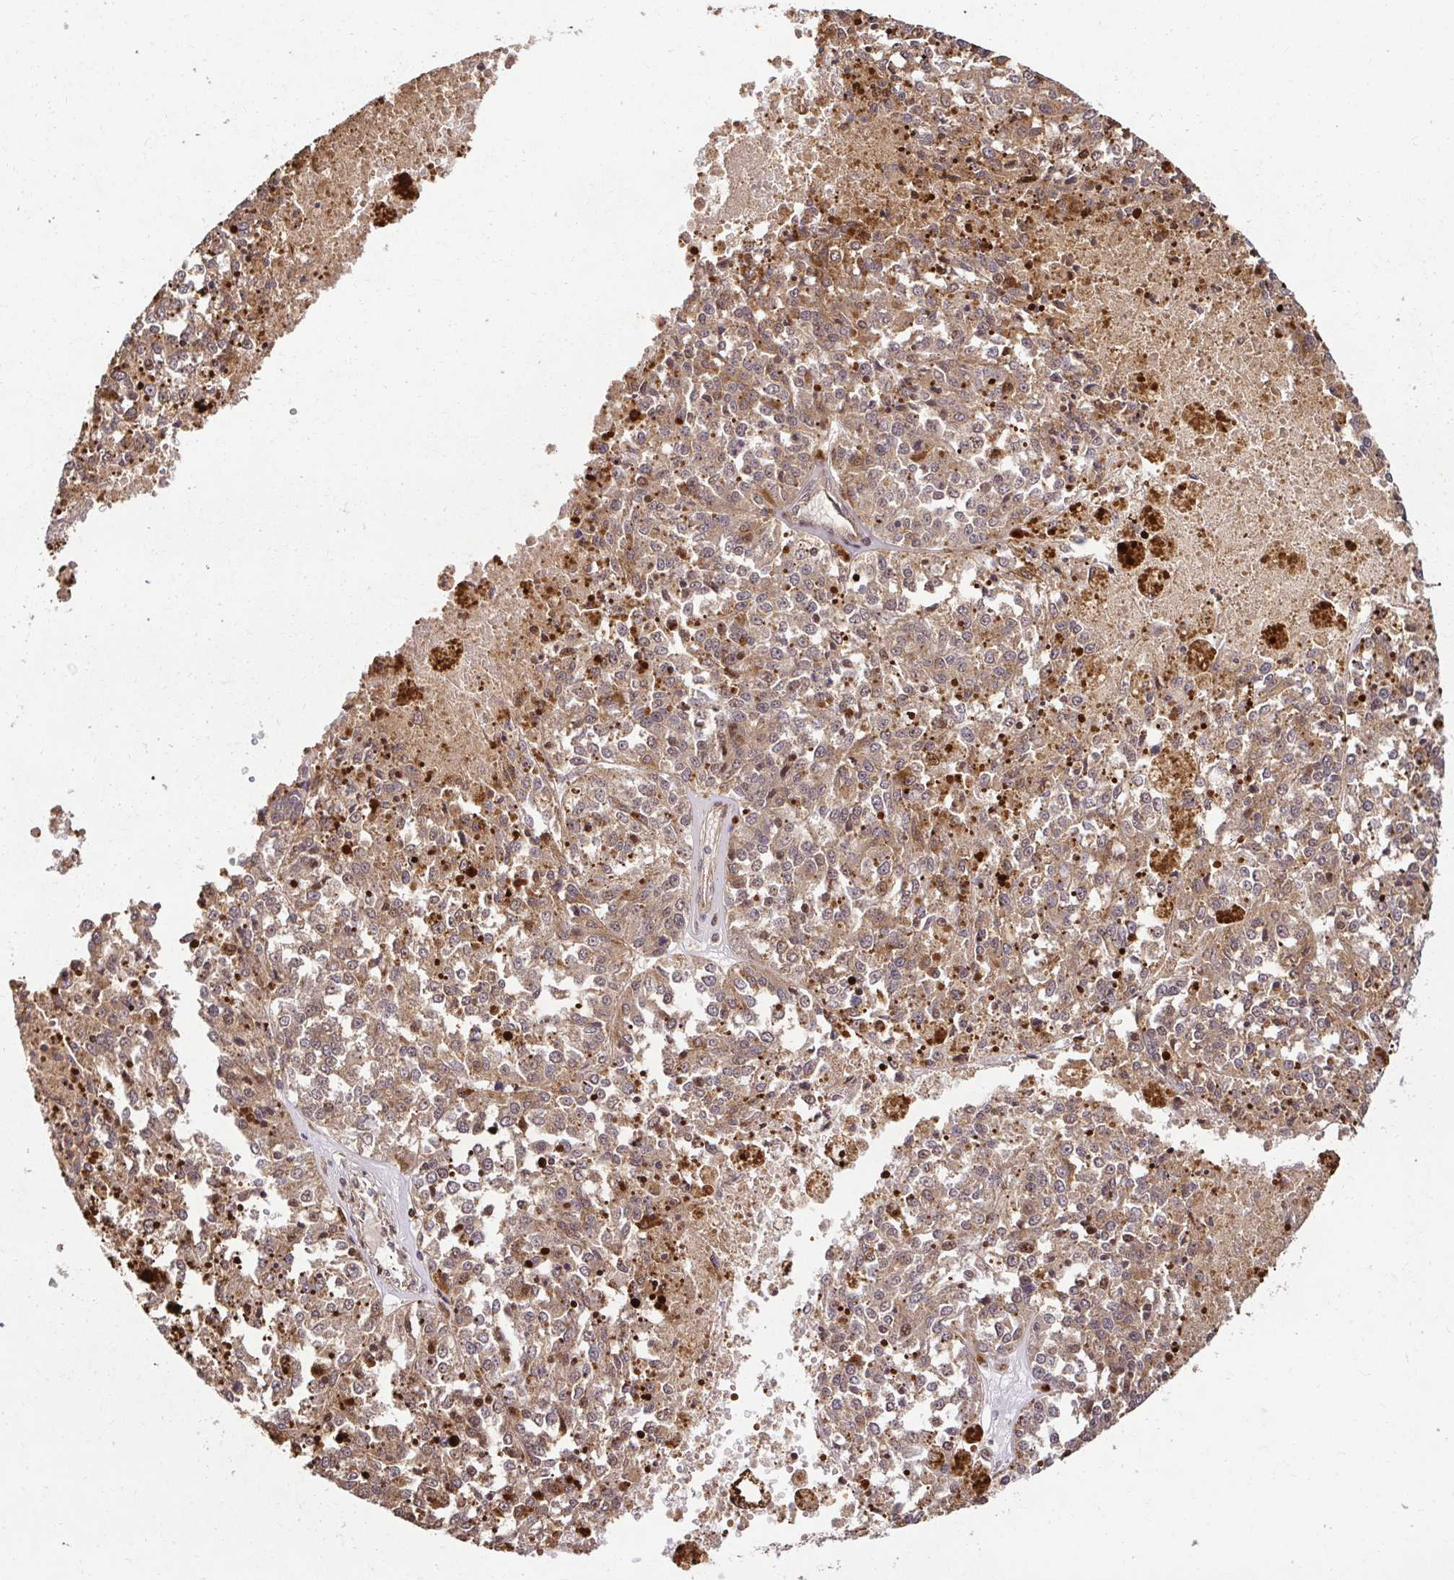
{"staining": {"intensity": "moderate", "quantity": "<25%", "location": "cytoplasmic/membranous"}, "tissue": "melanoma", "cell_type": "Tumor cells", "image_type": "cancer", "snomed": [{"axis": "morphology", "description": "Malignant melanoma, Metastatic site"}, {"axis": "topography", "description": "Lymph node"}], "caption": "This image displays immunohistochemistry staining of human malignant melanoma (metastatic site), with low moderate cytoplasmic/membranous positivity in approximately <25% of tumor cells.", "gene": "PSMA4", "patient": {"sex": "female", "age": 64}}